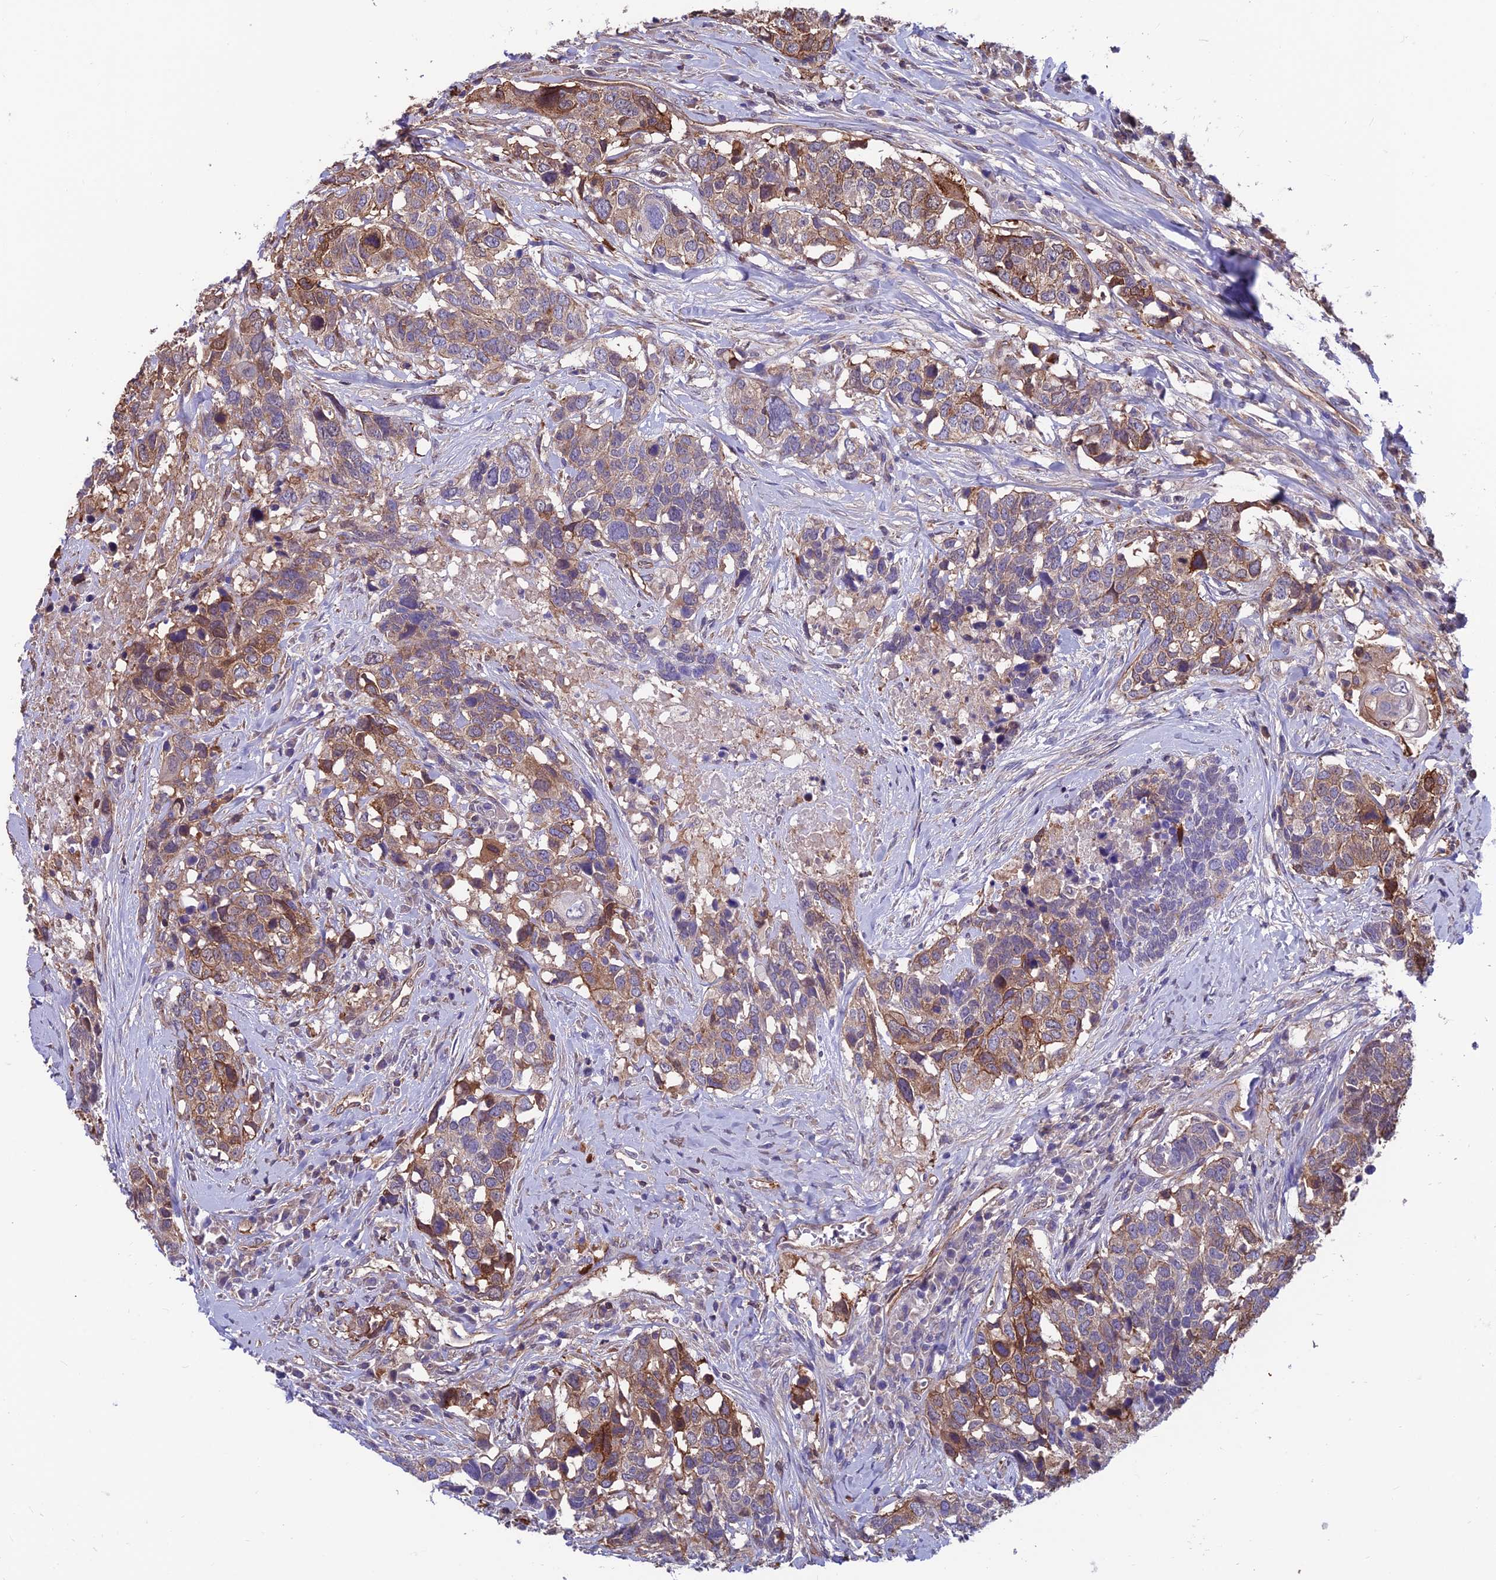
{"staining": {"intensity": "weak", "quantity": "25%-75%", "location": "cytoplasmic/membranous"}, "tissue": "head and neck cancer", "cell_type": "Tumor cells", "image_type": "cancer", "snomed": [{"axis": "morphology", "description": "Squamous cell carcinoma, NOS"}, {"axis": "topography", "description": "Head-Neck"}], "caption": "Human head and neck cancer stained with a protein marker exhibits weak staining in tumor cells.", "gene": "RTN4RL1", "patient": {"sex": "male", "age": 66}}